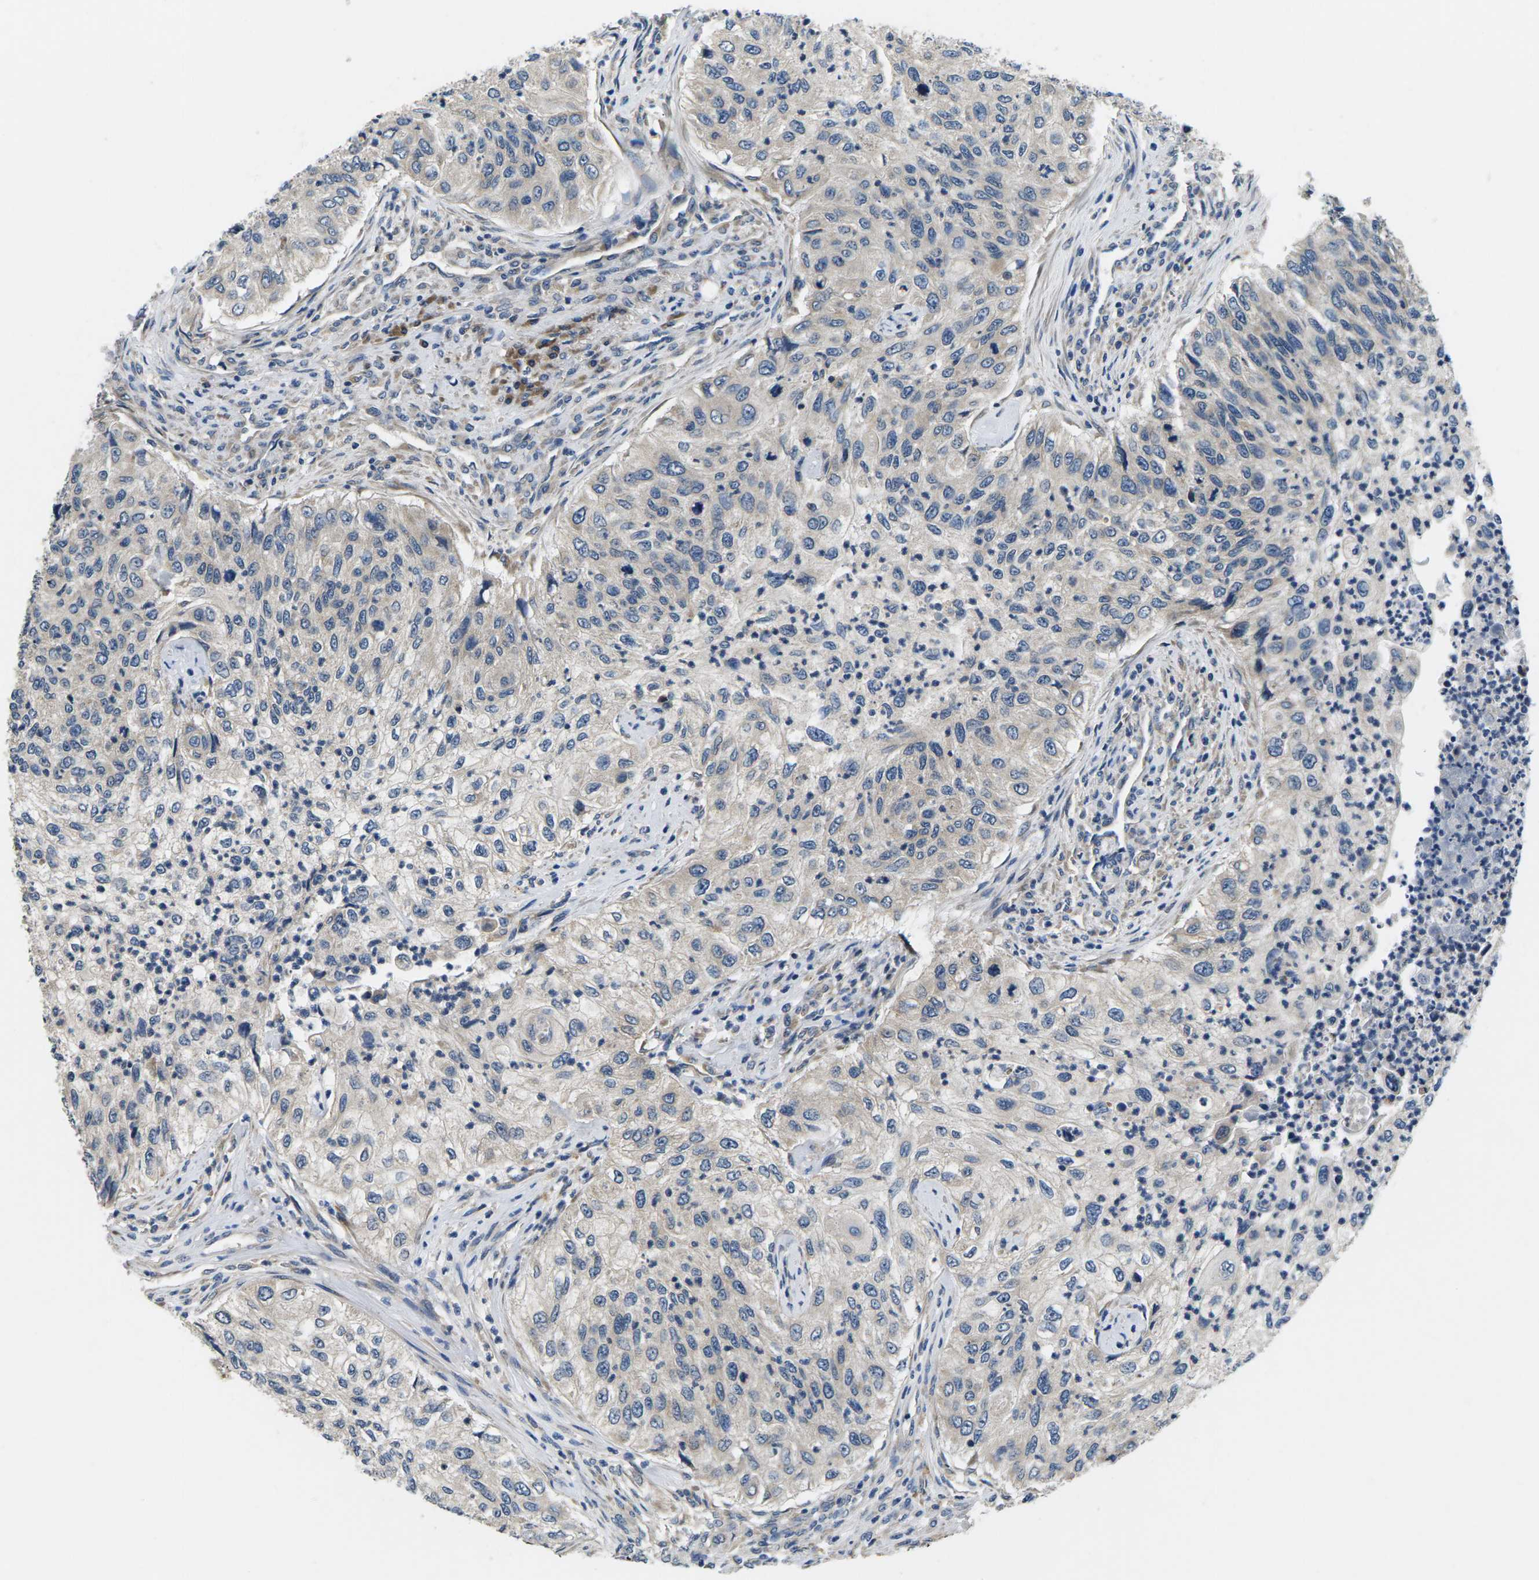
{"staining": {"intensity": "weak", "quantity": "<25%", "location": "cytoplasmic/membranous"}, "tissue": "urothelial cancer", "cell_type": "Tumor cells", "image_type": "cancer", "snomed": [{"axis": "morphology", "description": "Urothelial carcinoma, High grade"}, {"axis": "topography", "description": "Urinary bladder"}], "caption": "This is a histopathology image of IHC staining of high-grade urothelial carcinoma, which shows no expression in tumor cells.", "gene": "ERGIC3", "patient": {"sex": "female", "age": 60}}